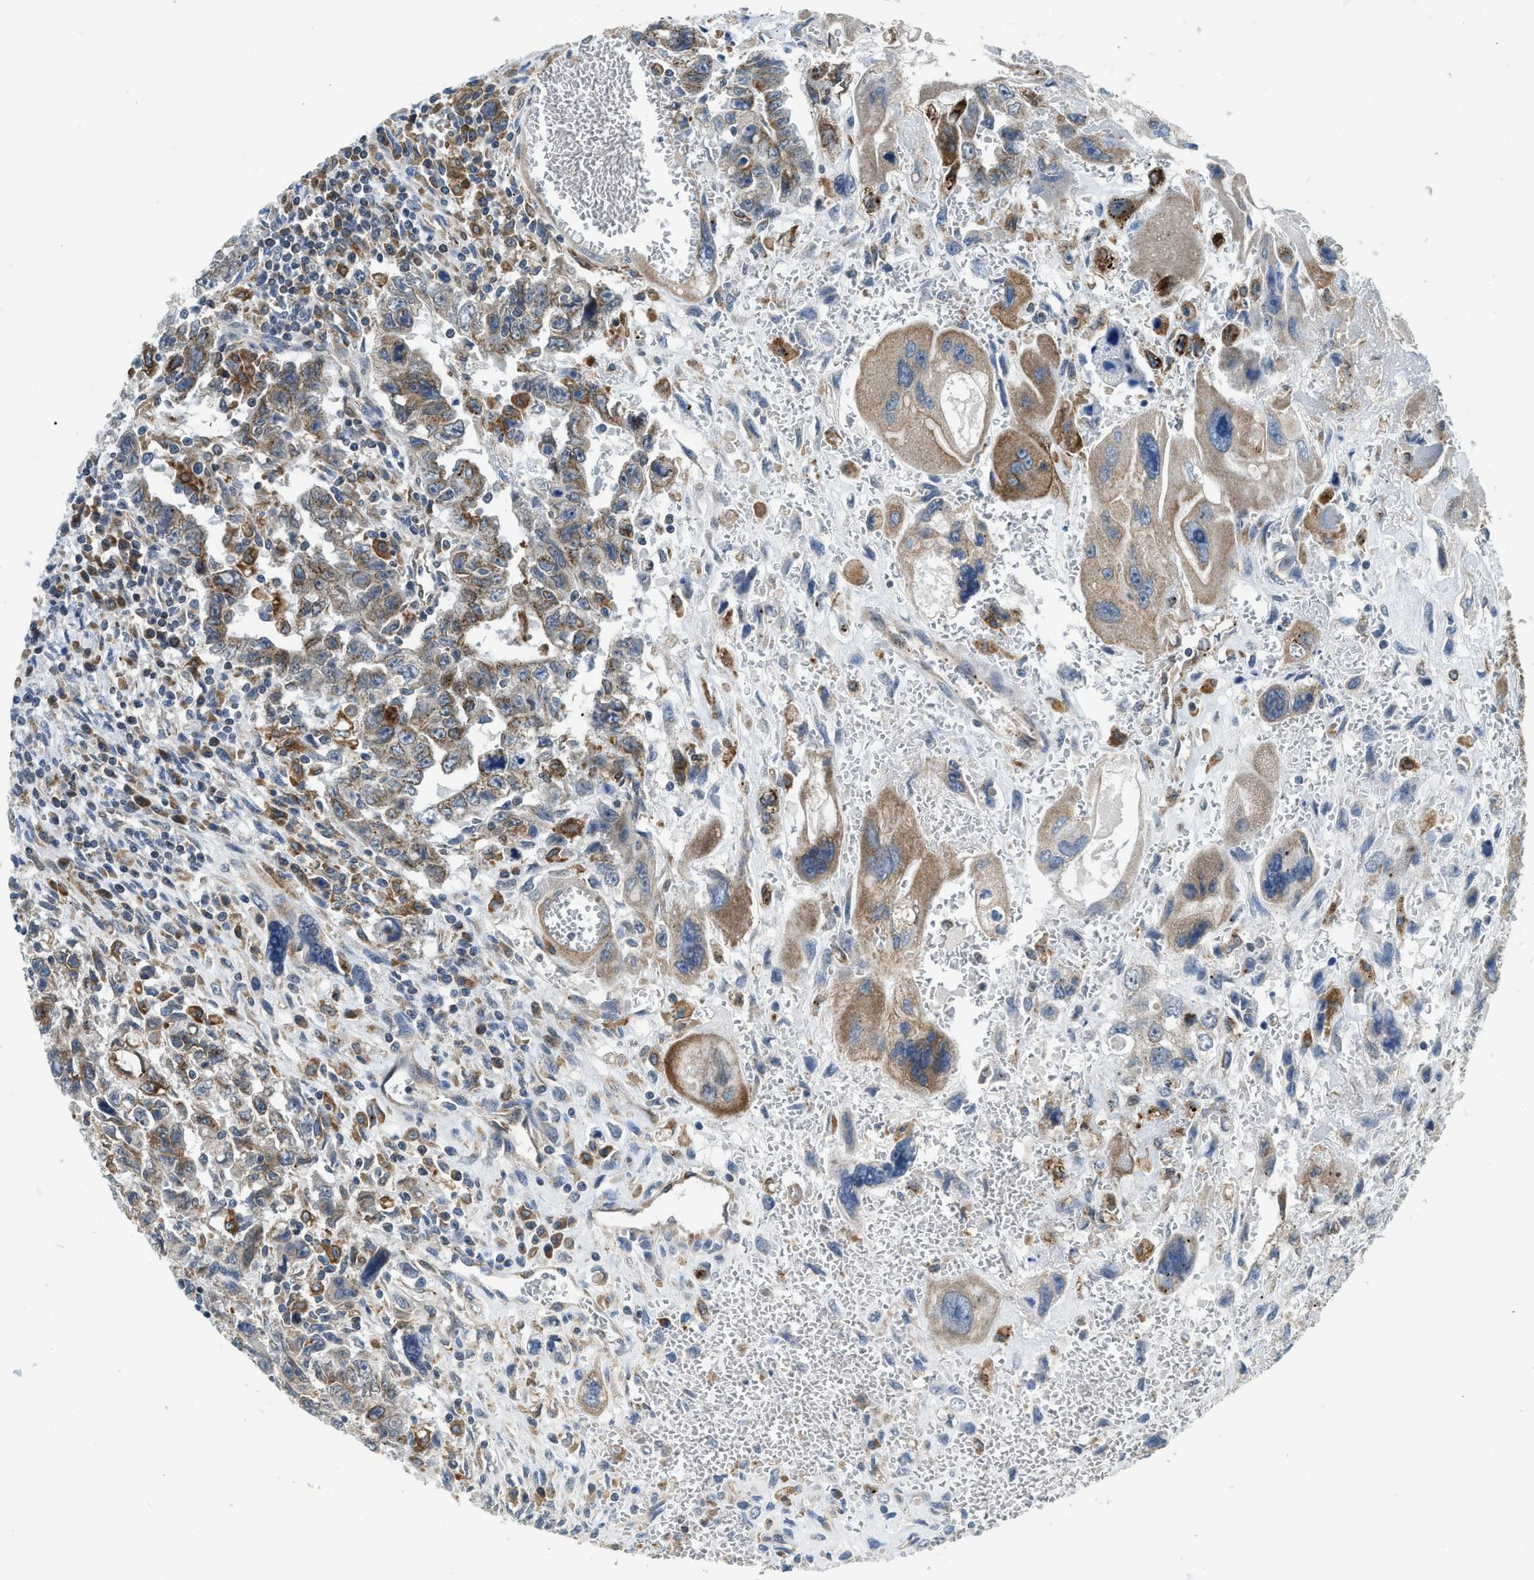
{"staining": {"intensity": "moderate", "quantity": ">75%", "location": "cytoplasmic/membranous"}, "tissue": "testis cancer", "cell_type": "Tumor cells", "image_type": "cancer", "snomed": [{"axis": "morphology", "description": "Carcinoma, Embryonal, NOS"}, {"axis": "topography", "description": "Testis"}], "caption": "Immunohistochemical staining of human testis cancer (embryonal carcinoma) demonstrates medium levels of moderate cytoplasmic/membranous protein positivity in about >75% of tumor cells. The staining was performed using DAB, with brown indicating positive protein expression. Nuclei are stained blue with hematoxylin.", "gene": "BCAP31", "patient": {"sex": "male", "age": 28}}